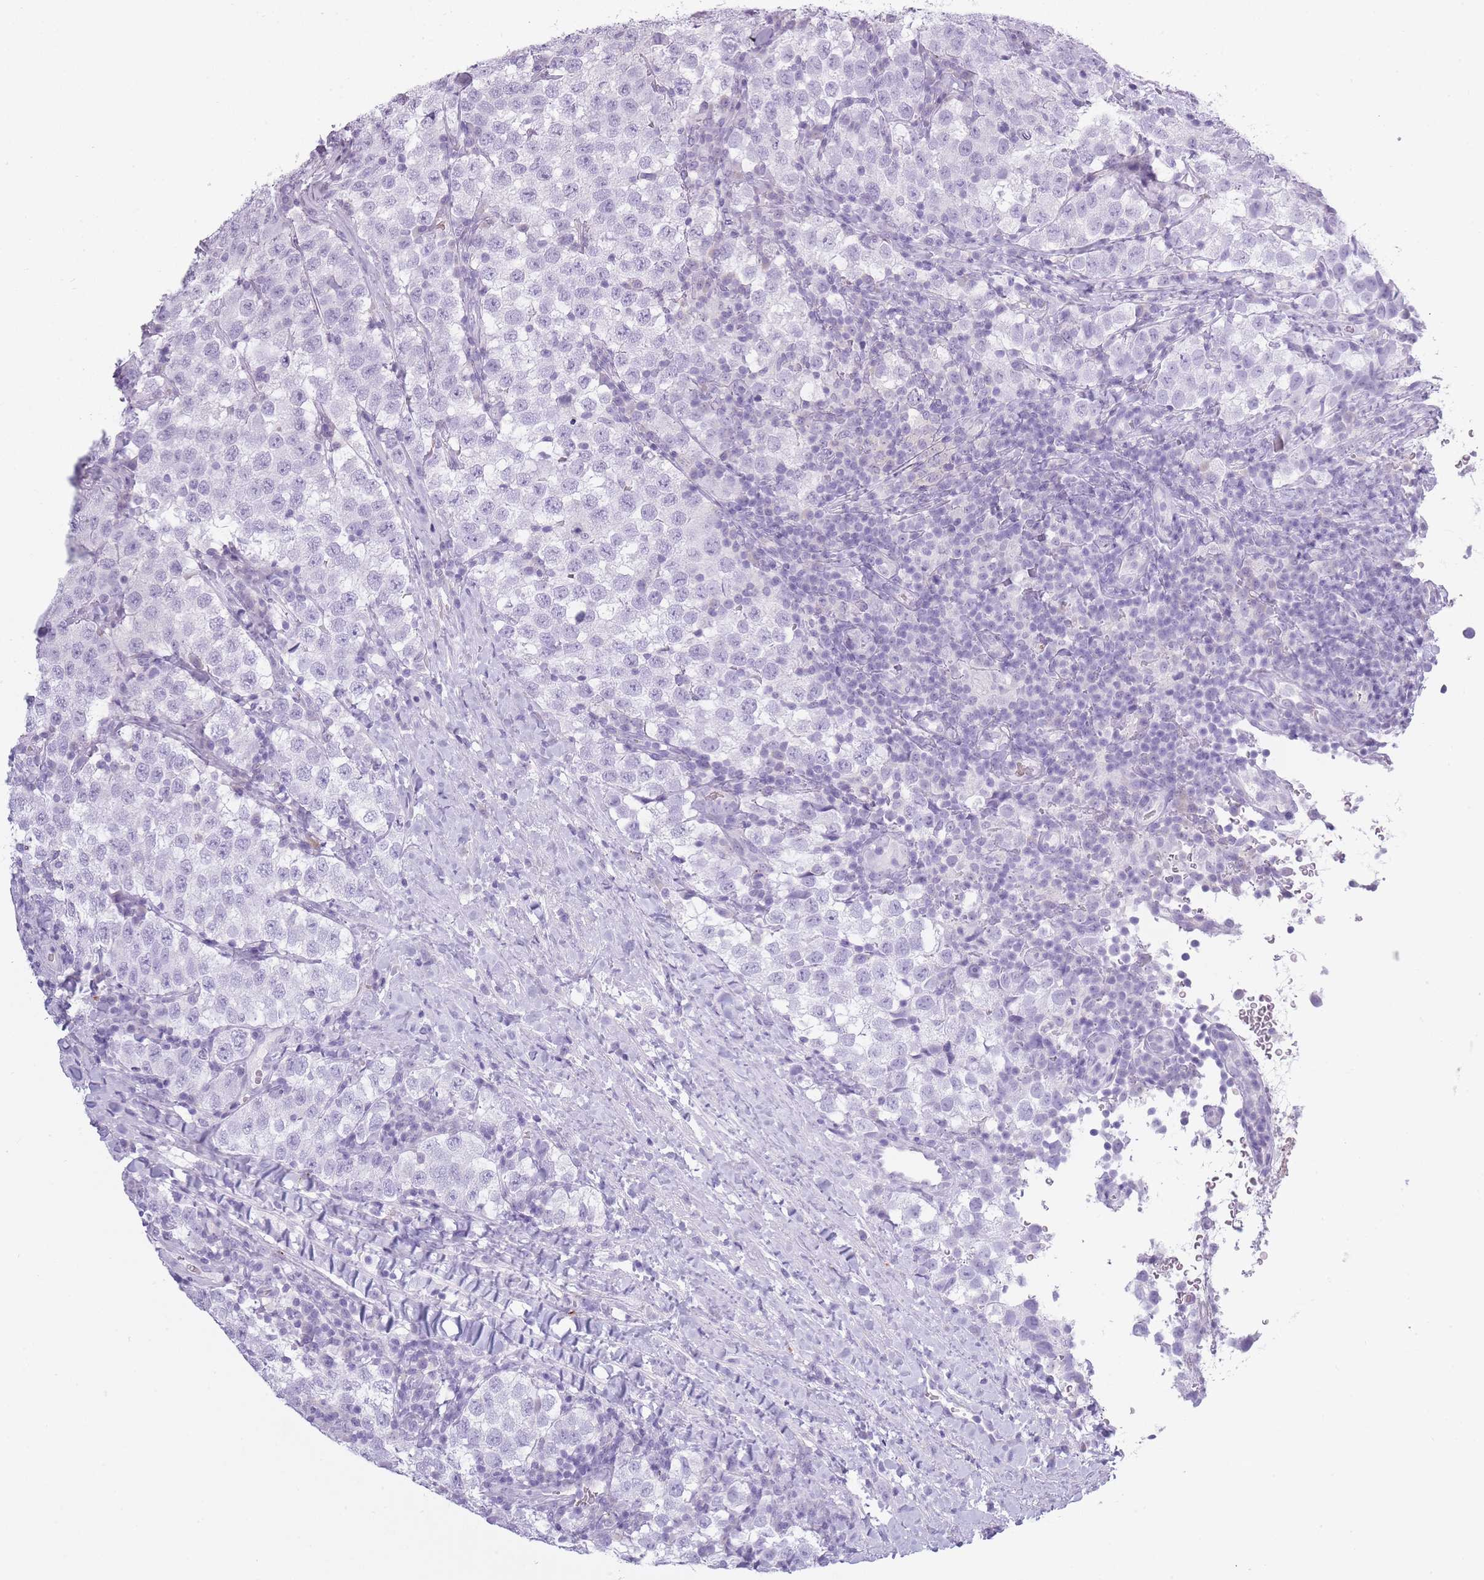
{"staining": {"intensity": "negative", "quantity": "none", "location": "none"}, "tissue": "testis cancer", "cell_type": "Tumor cells", "image_type": "cancer", "snomed": [{"axis": "morphology", "description": "Seminoma, NOS"}, {"axis": "topography", "description": "Testis"}], "caption": "An IHC micrograph of testis cancer (seminoma) is shown. There is no staining in tumor cells of testis cancer (seminoma).", "gene": "OR7C1", "patient": {"sex": "male", "age": 34}}